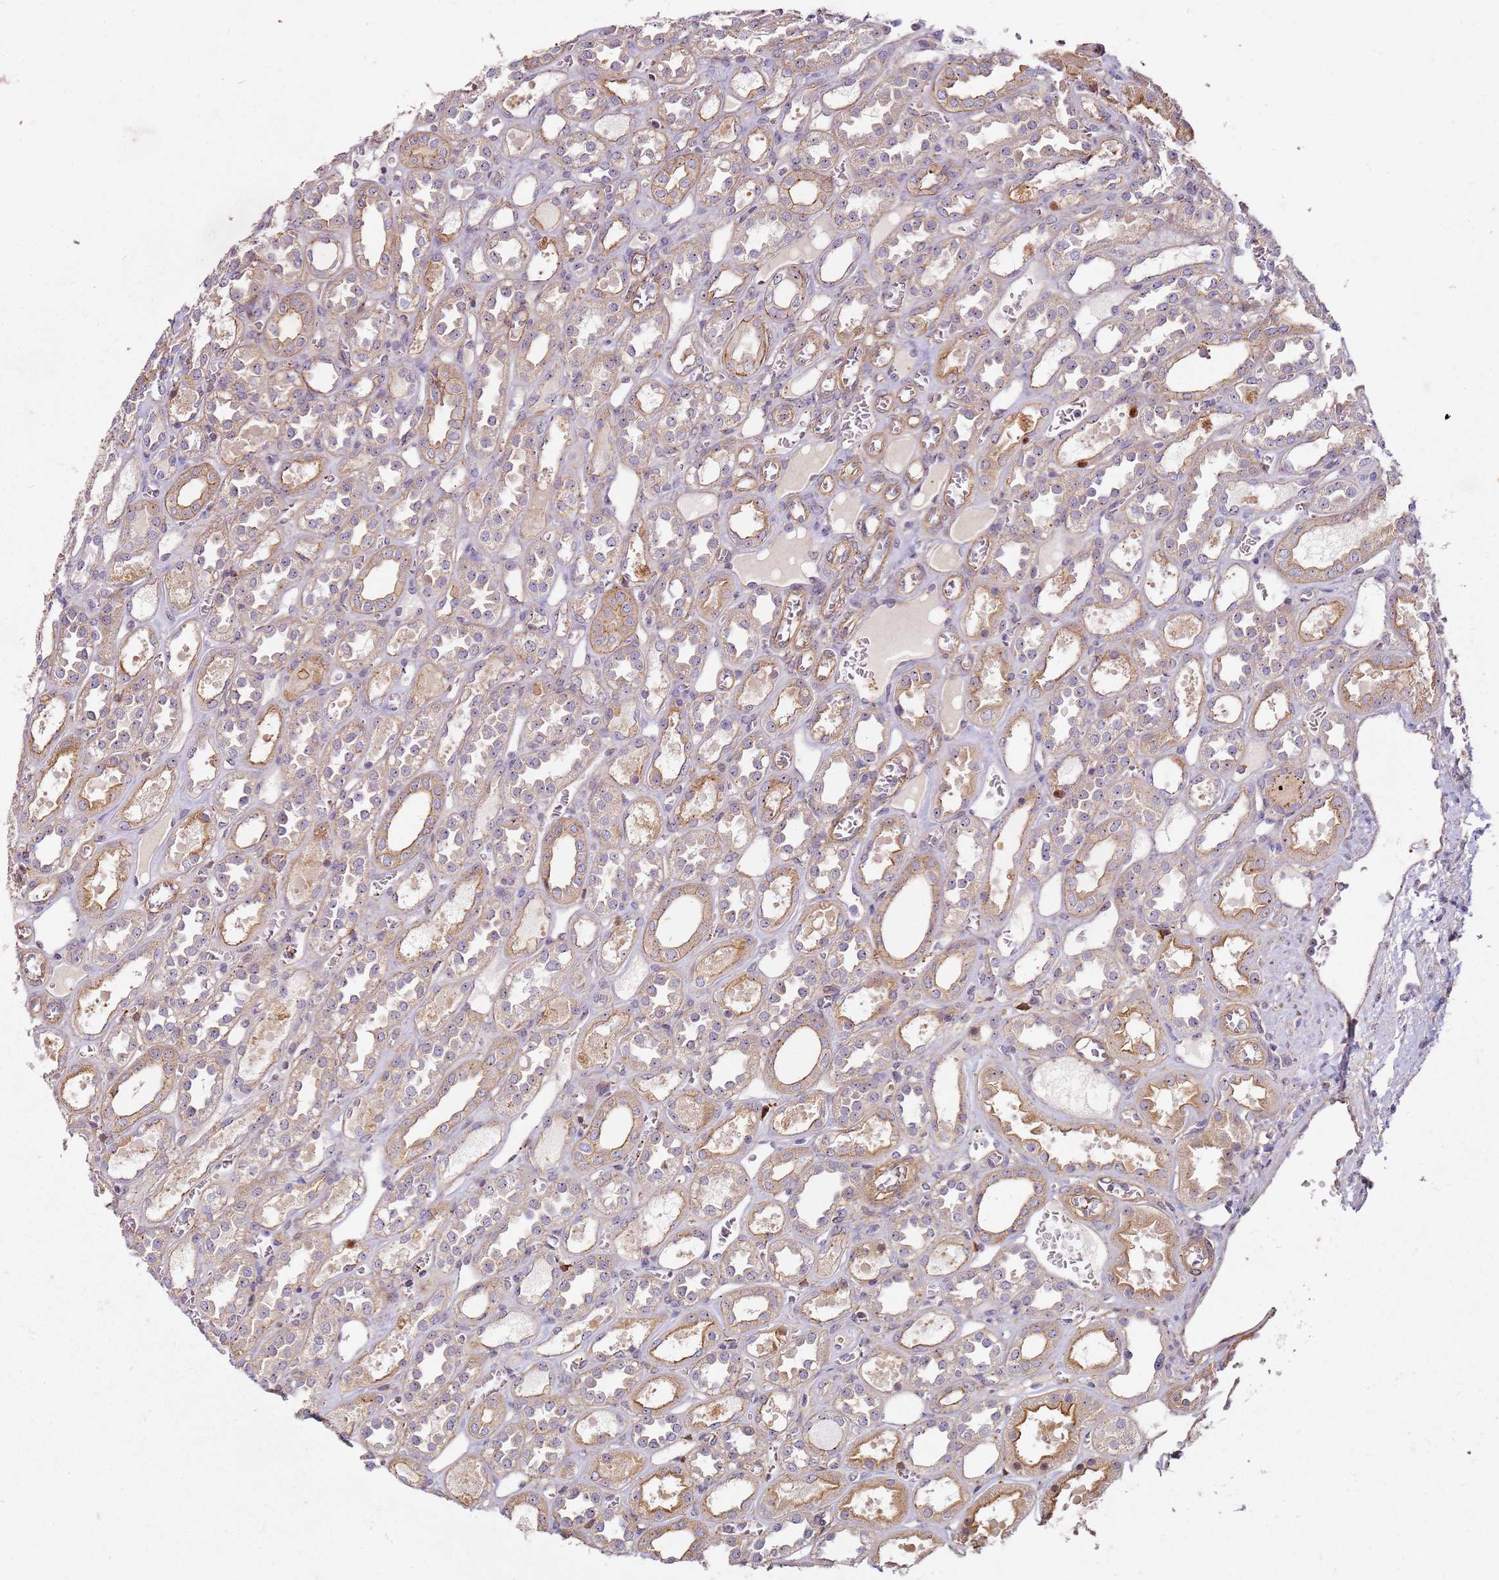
{"staining": {"intensity": "moderate", "quantity": ">75%", "location": "cytoplasmic/membranous"}, "tissue": "kidney", "cell_type": "Cells in glomeruli", "image_type": "normal", "snomed": [{"axis": "morphology", "description": "Normal tissue, NOS"}, {"axis": "topography", "description": "Kidney"}], "caption": "Immunohistochemistry staining of benign kidney, which displays medium levels of moderate cytoplasmic/membranous staining in approximately >75% of cells in glomeruli indicating moderate cytoplasmic/membranous protein expression. The staining was performed using DAB (3,3'-diaminobenzidine) (brown) for protein detection and nuclei were counterstained in hematoxylin (blue).", "gene": "C2CD4B", "patient": {"sex": "female", "age": 41}}